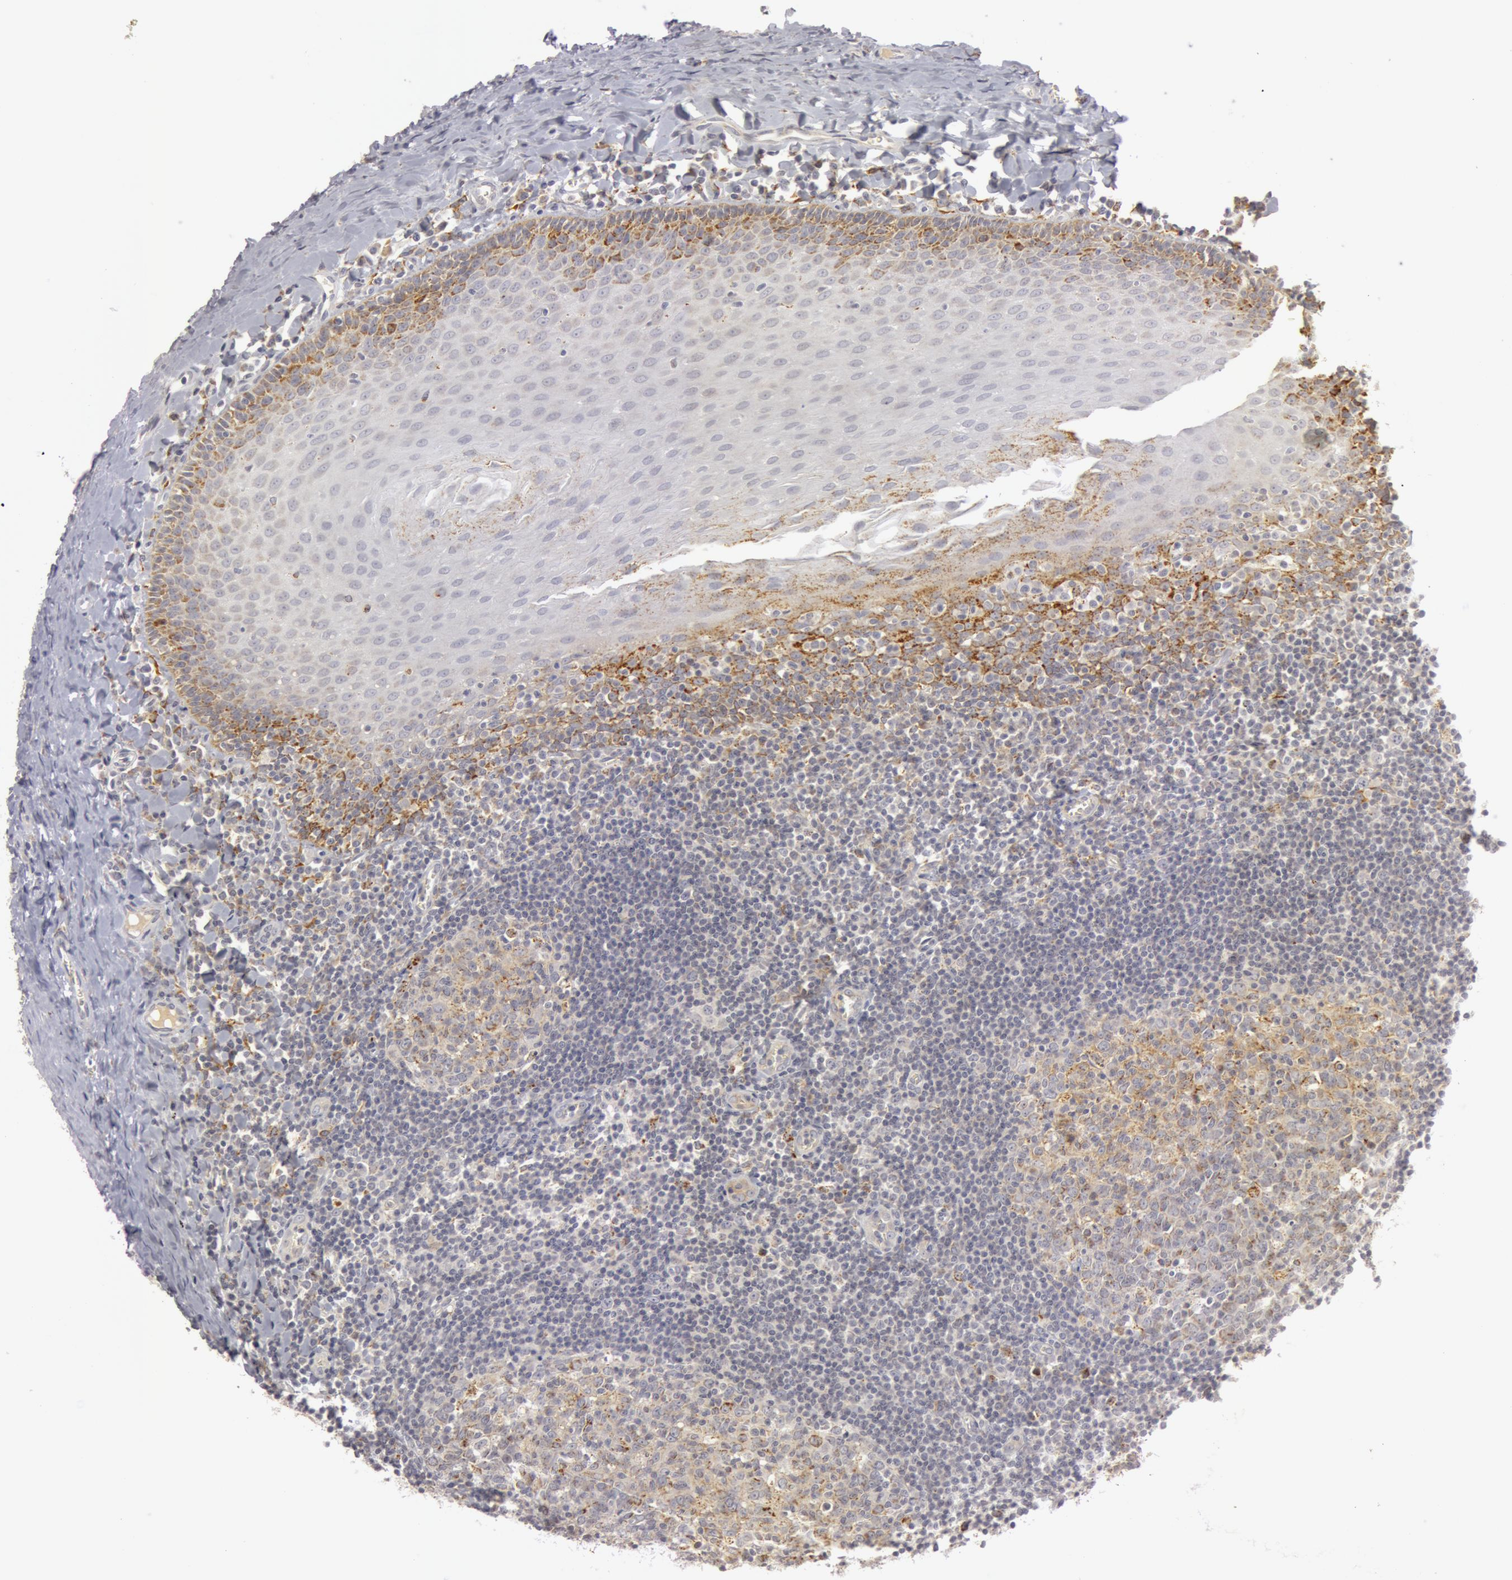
{"staining": {"intensity": "moderate", "quantity": "25%-75%", "location": "cytoplasmic/membranous"}, "tissue": "oral mucosa", "cell_type": "Squamous epithelial cells", "image_type": "normal", "snomed": [{"axis": "morphology", "description": "Normal tissue, NOS"}, {"axis": "topography", "description": "Oral tissue"}], "caption": "Oral mucosa stained with DAB IHC exhibits medium levels of moderate cytoplasmic/membranous staining in approximately 25%-75% of squamous epithelial cells. Immunohistochemistry stains the protein of interest in brown and the nuclei are stained blue.", "gene": "C7", "patient": {"sex": "male", "age": 20}}